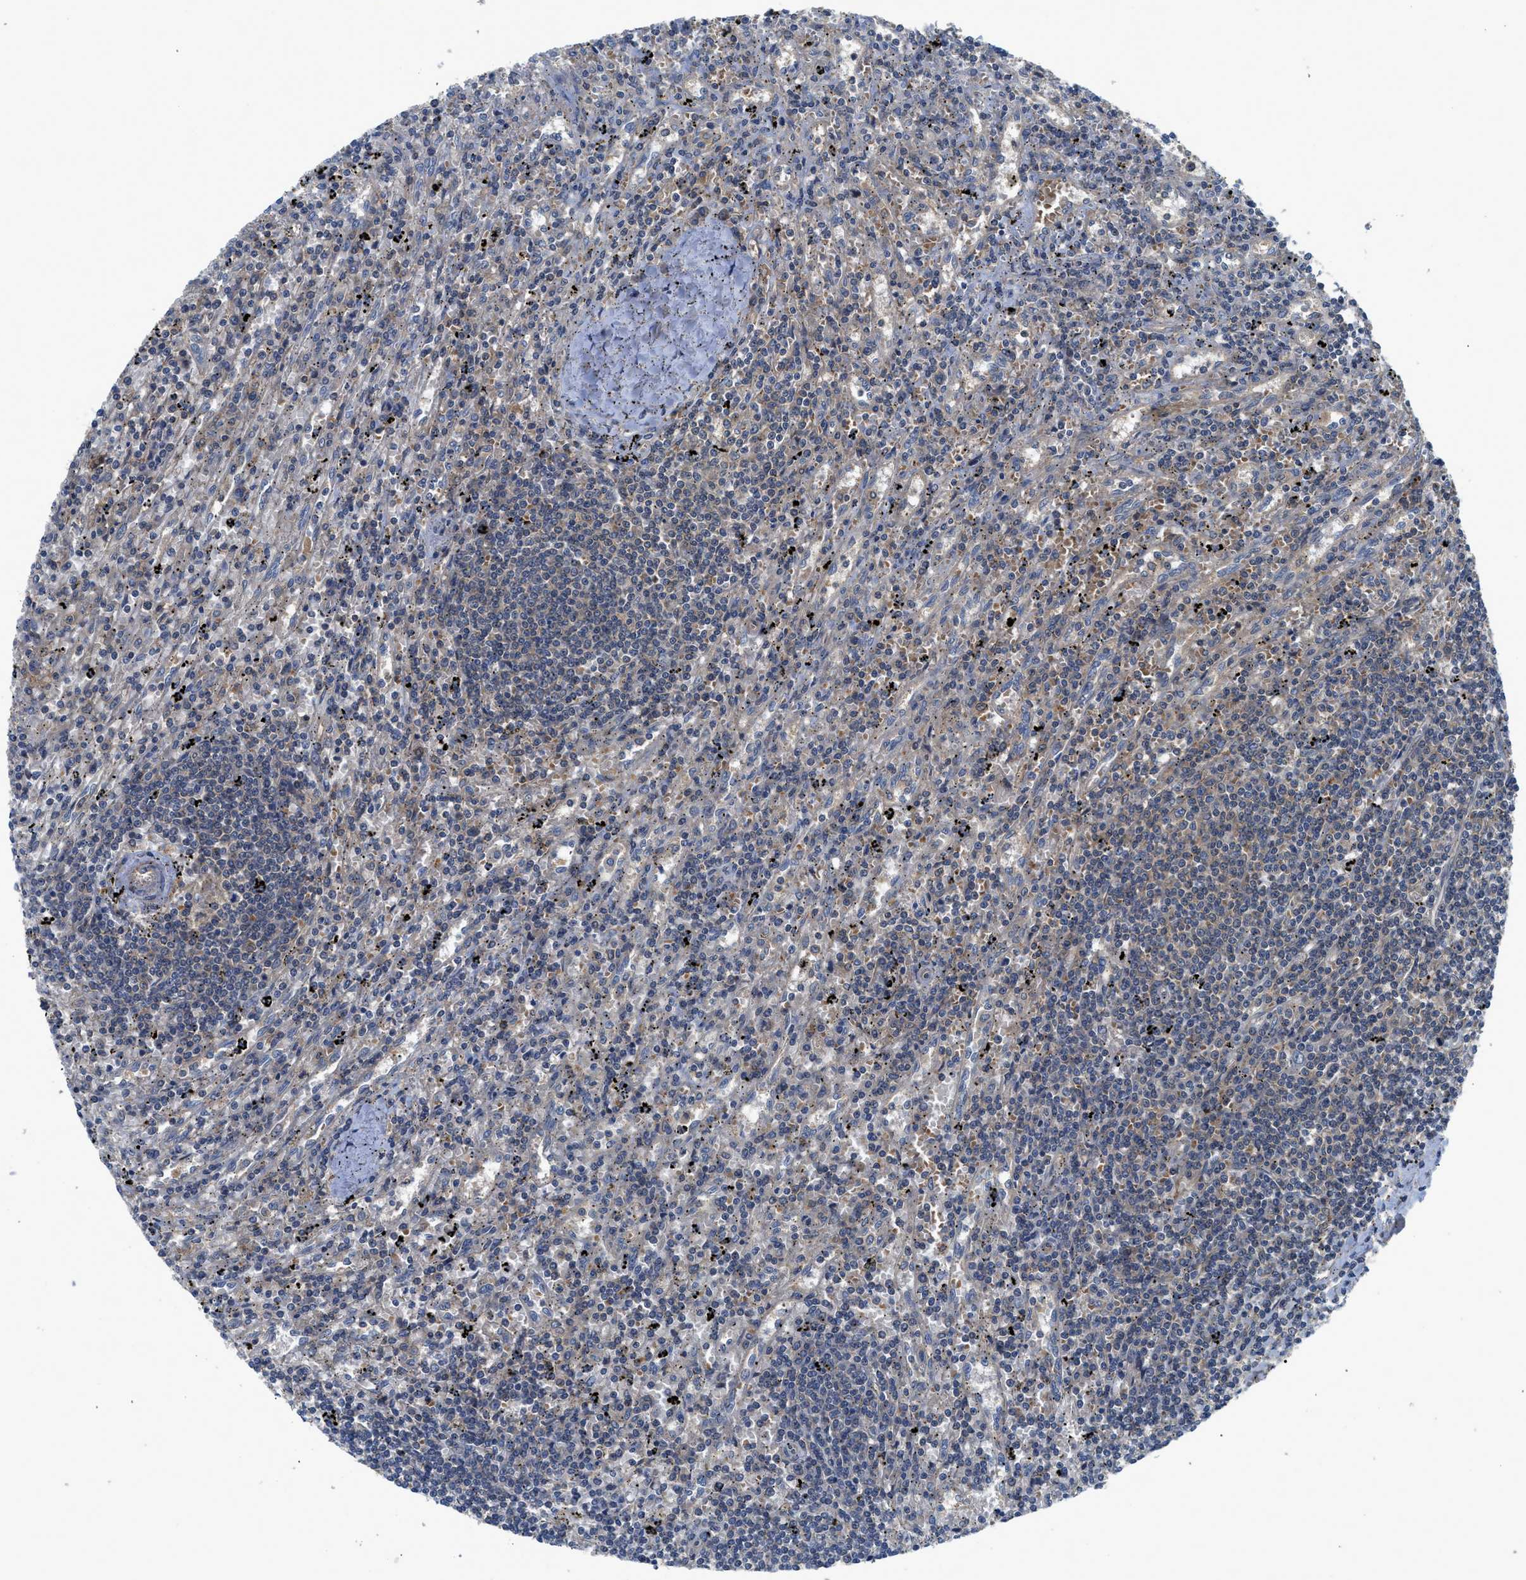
{"staining": {"intensity": "negative", "quantity": "none", "location": "none"}, "tissue": "lymphoma", "cell_type": "Tumor cells", "image_type": "cancer", "snomed": [{"axis": "morphology", "description": "Malignant lymphoma, non-Hodgkin's type, Low grade"}, {"axis": "topography", "description": "Spleen"}], "caption": "Tumor cells show no significant positivity in low-grade malignant lymphoma, non-Hodgkin's type.", "gene": "PANX1", "patient": {"sex": "male", "age": 76}}